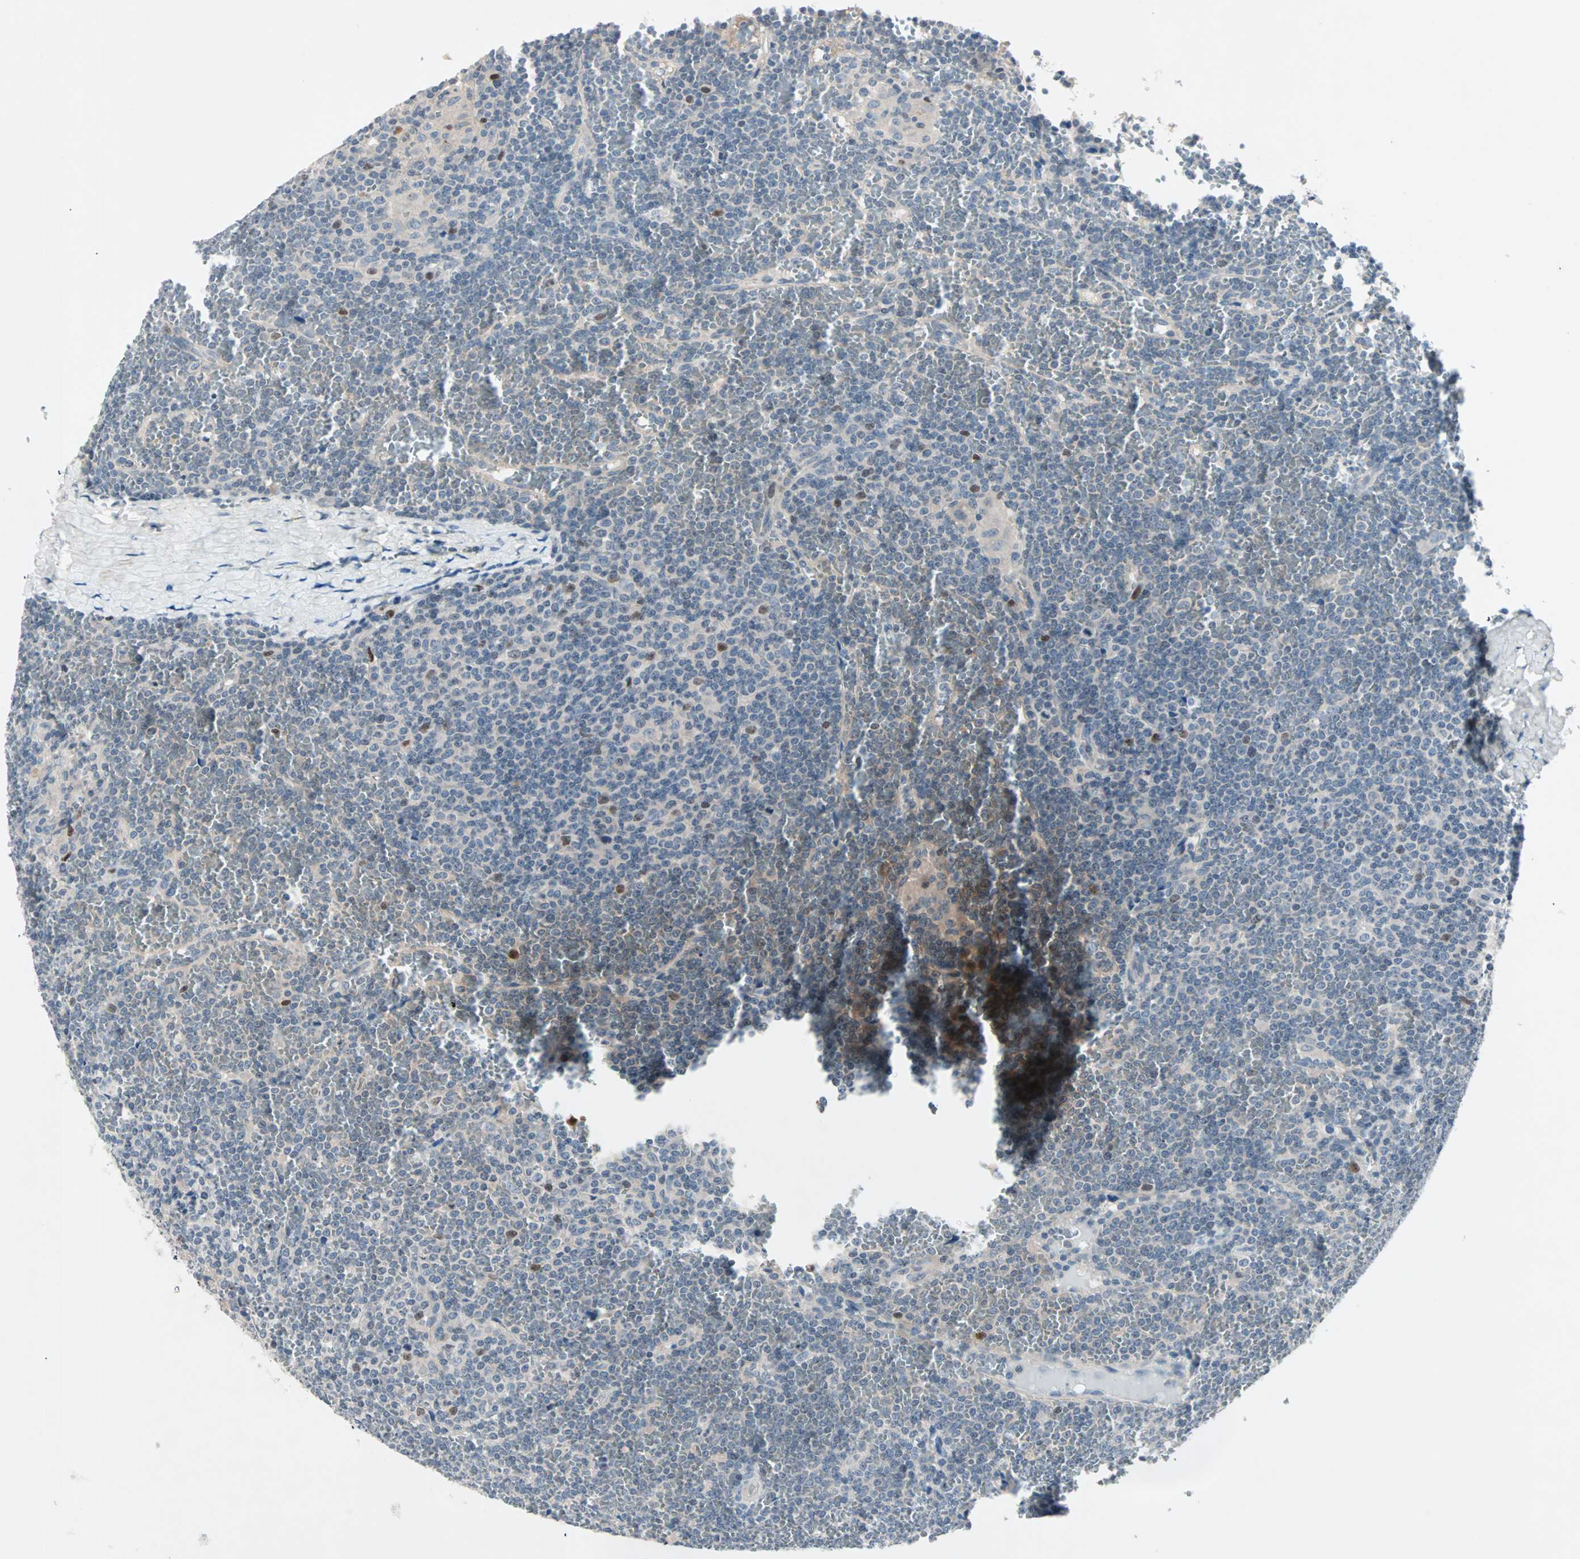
{"staining": {"intensity": "strong", "quantity": "<25%", "location": "nuclear"}, "tissue": "lymphoma", "cell_type": "Tumor cells", "image_type": "cancer", "snomed": [{"axis": "morphology", "description": "Malignant lymphoma, non-Hodgkin's type, Low grade"}, {"axis": "topography", "description": "Spleen"}], "caption": "Protein positivity by immunohistochemistry (IHC) exhibits strong nuclear expression in about <25% of tumor cells in malignant lymphoma, non-Hodgkin's type (low-grade).", "gene": "CCNE2", "patient": {"sex": "female", "age": 19}}